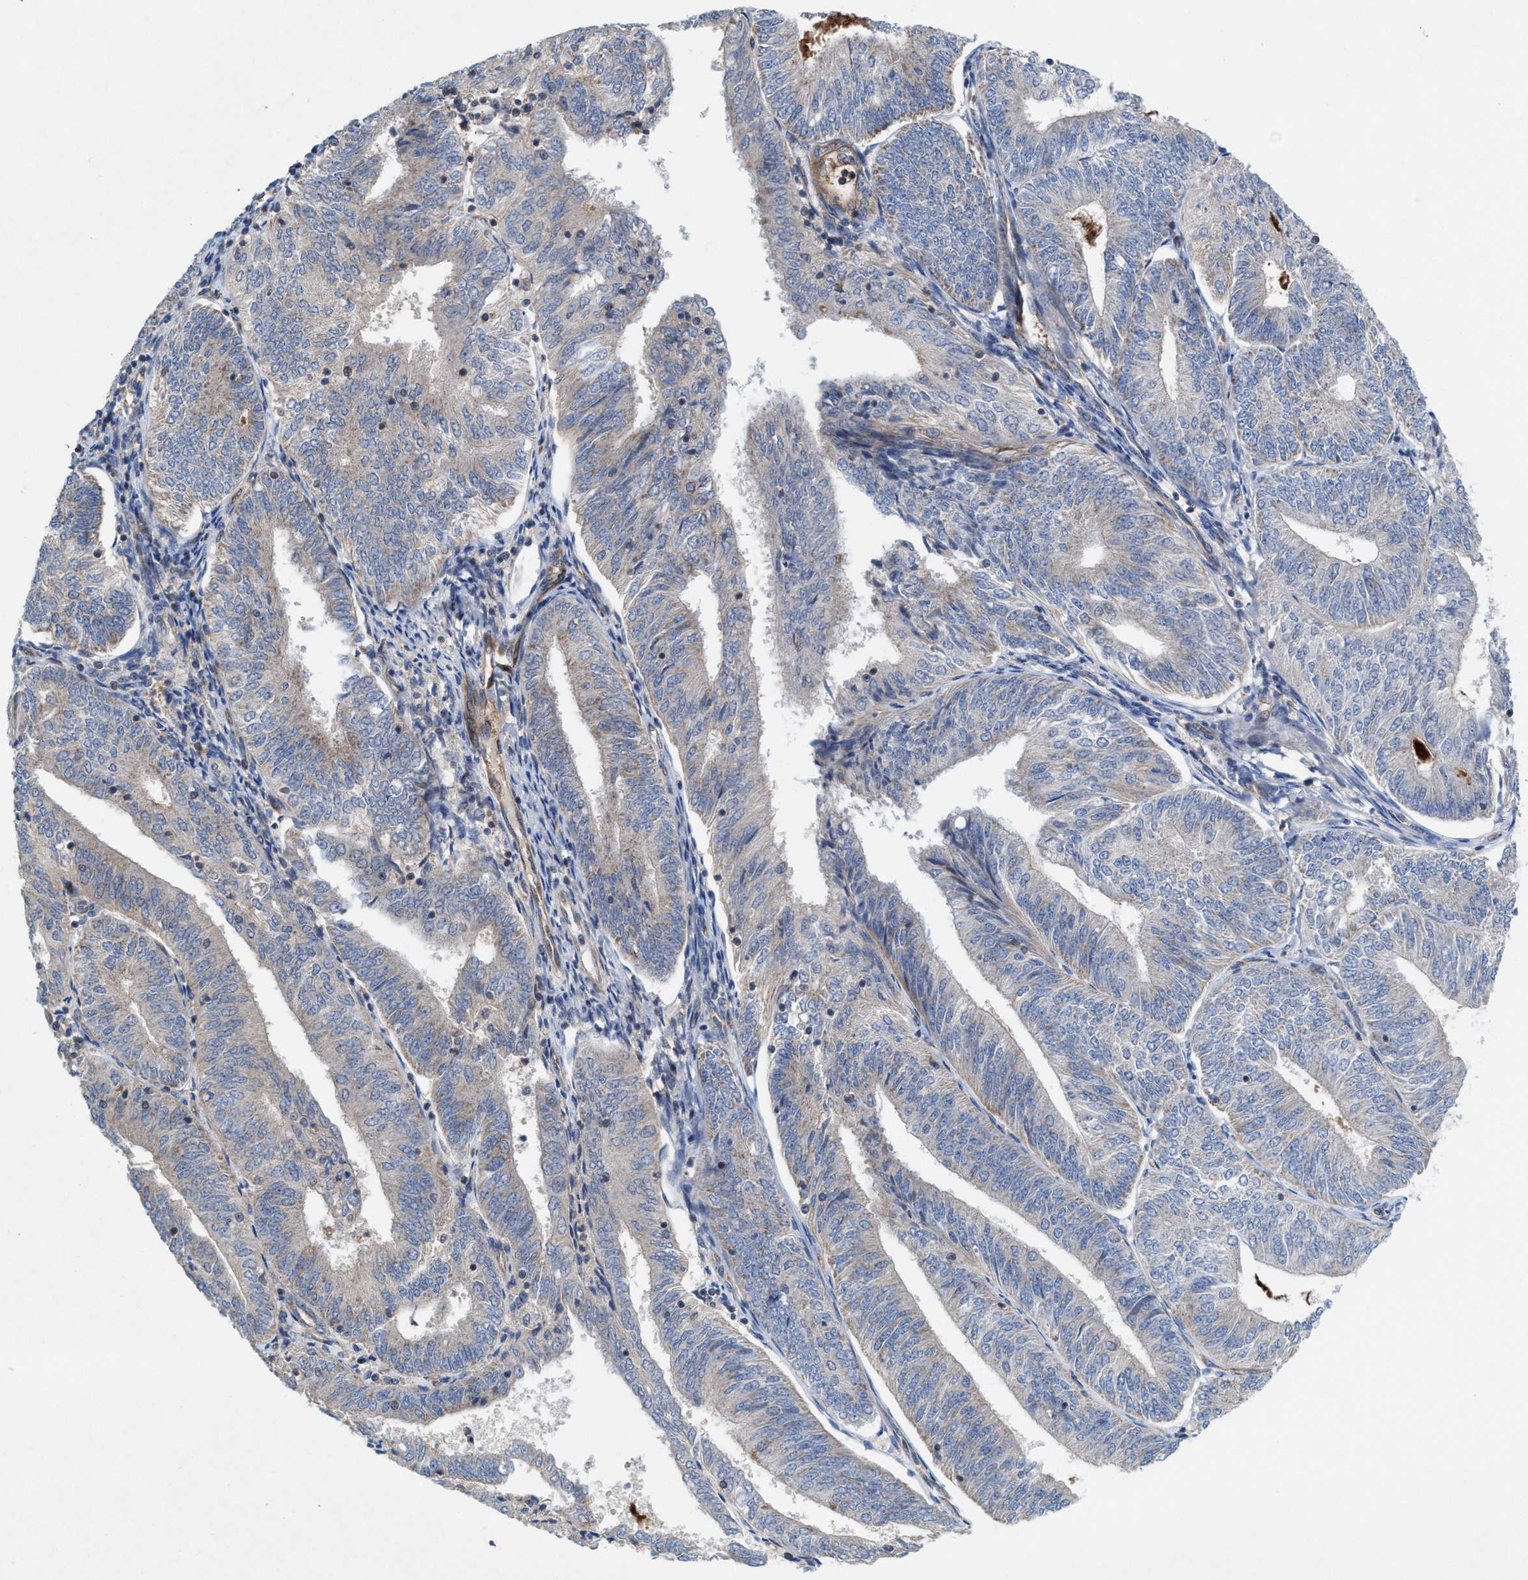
{"staining": {"intensity": "moderate", "quantity": "<25%", "location": "cytoplasmic/membranous"}, "tissue": "endometrial cancer", "cell_type": "Tumor cells", "image_type": "cancer", "snomed": [{"axis": "morphology", "description": "Adenocarcinoma, NOS"}, {"axis": "topography", "description": "Endometrium"}], "caption": "Immunohistochemistry (IHC) (DAB (3,3'-diaminobenzidine)) staining of endometrial cancer (adenocarcinoma) reveals moderate cytoplasmic/membranous protein staining in about <25% of tumor cells.", "gene": "MRM1", "patient": {"sex": "female", "age": 58}}